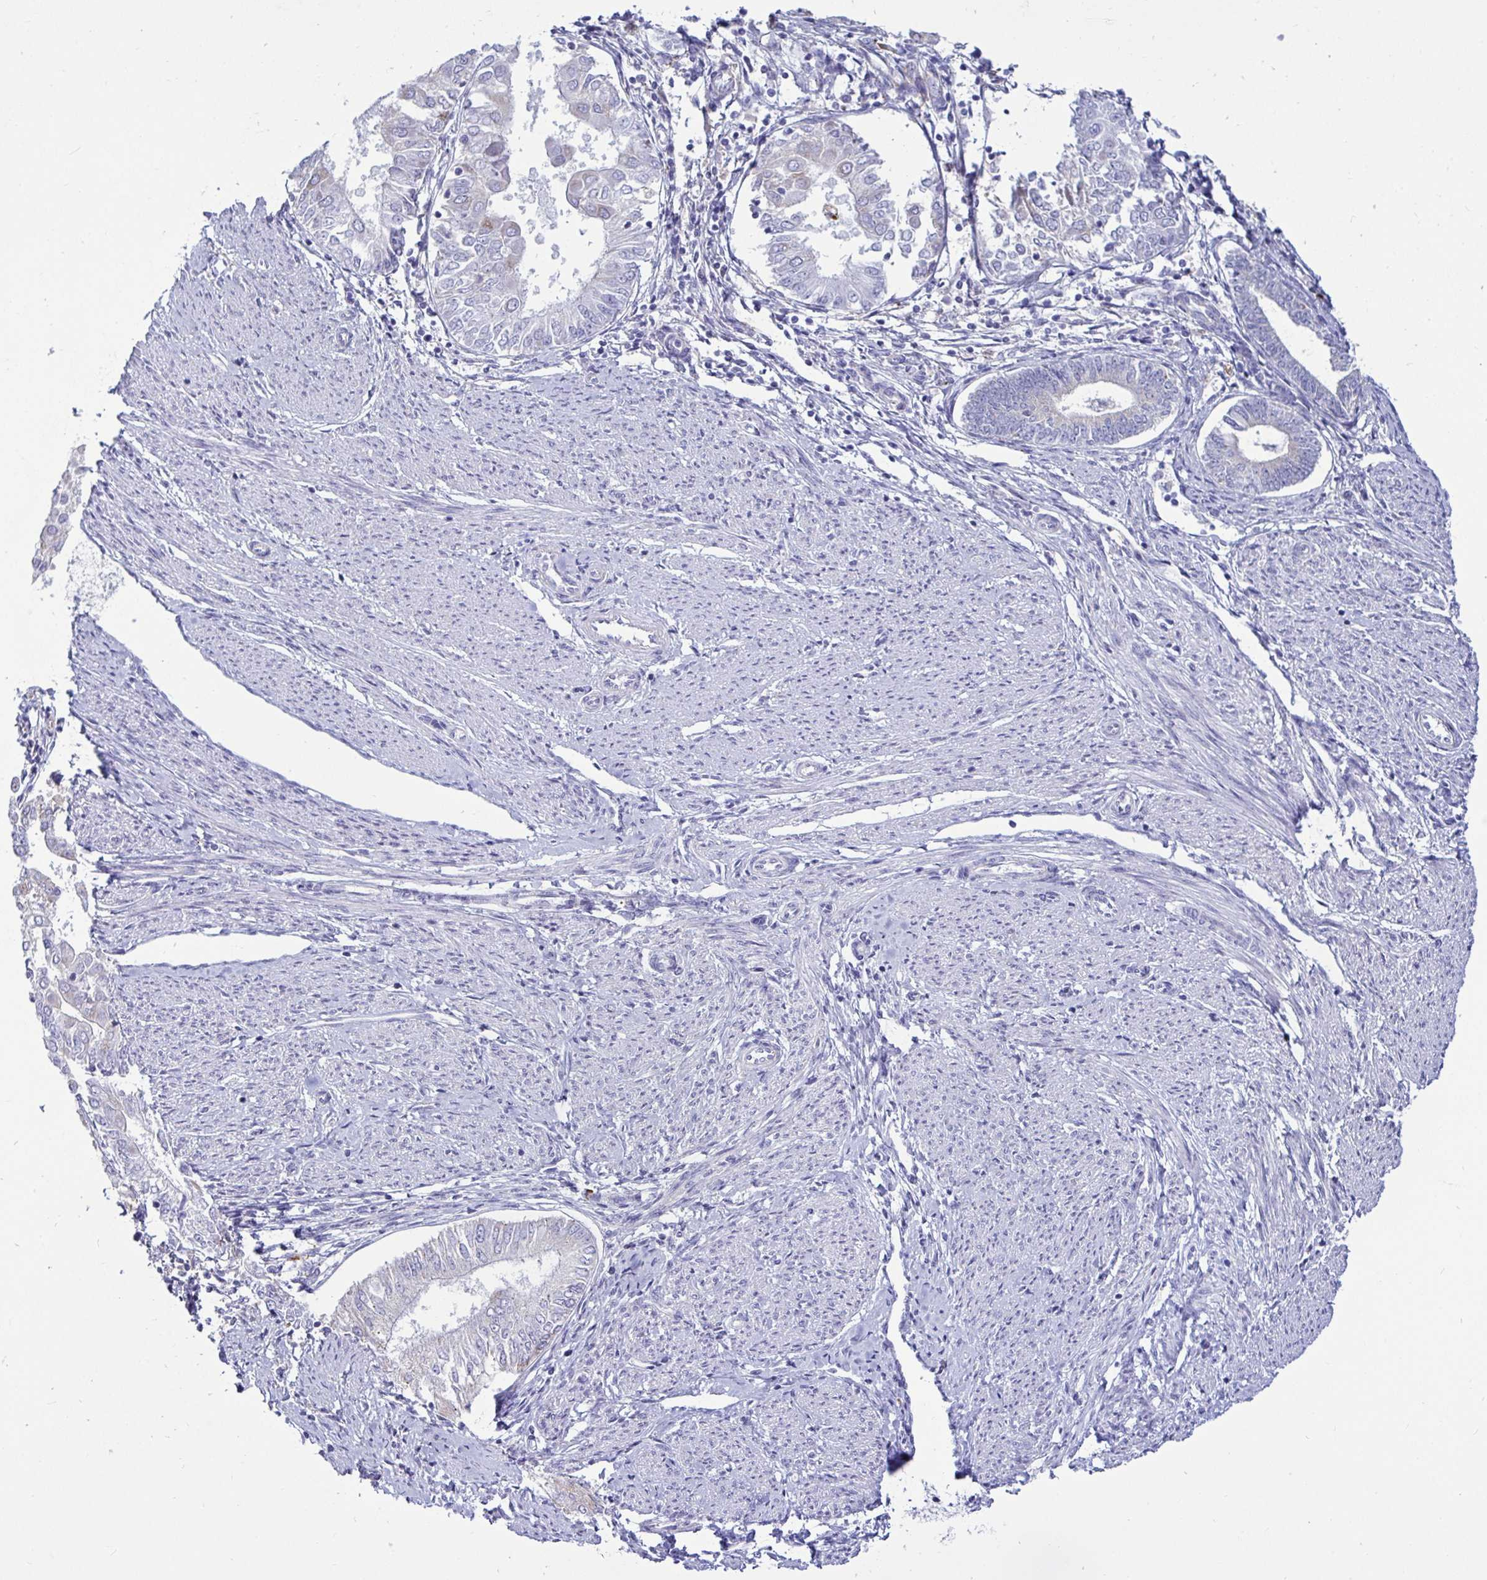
{"staining": {"intensity": "weak", "quantity": "<25%", "location": "cytoplasmic/membranous"}, "tissue": "endometrial cancer", "cell_type": "Tumor cells", "image_type": "cancer", "snomed": [{"axis": "morphology", "description": "Adenocarcinoma, NOS"}, {"axis": "topography", "description": "Endometrium"}], "caption": "A high-resolution histopathology image shows immunohistochemistry (IHC) staining of endometrial adenocarcinoma, which reveals no significant positivity in tumor cells.", "gene": "TFPI2", "patient": {"sex": "female", "age": 68}}